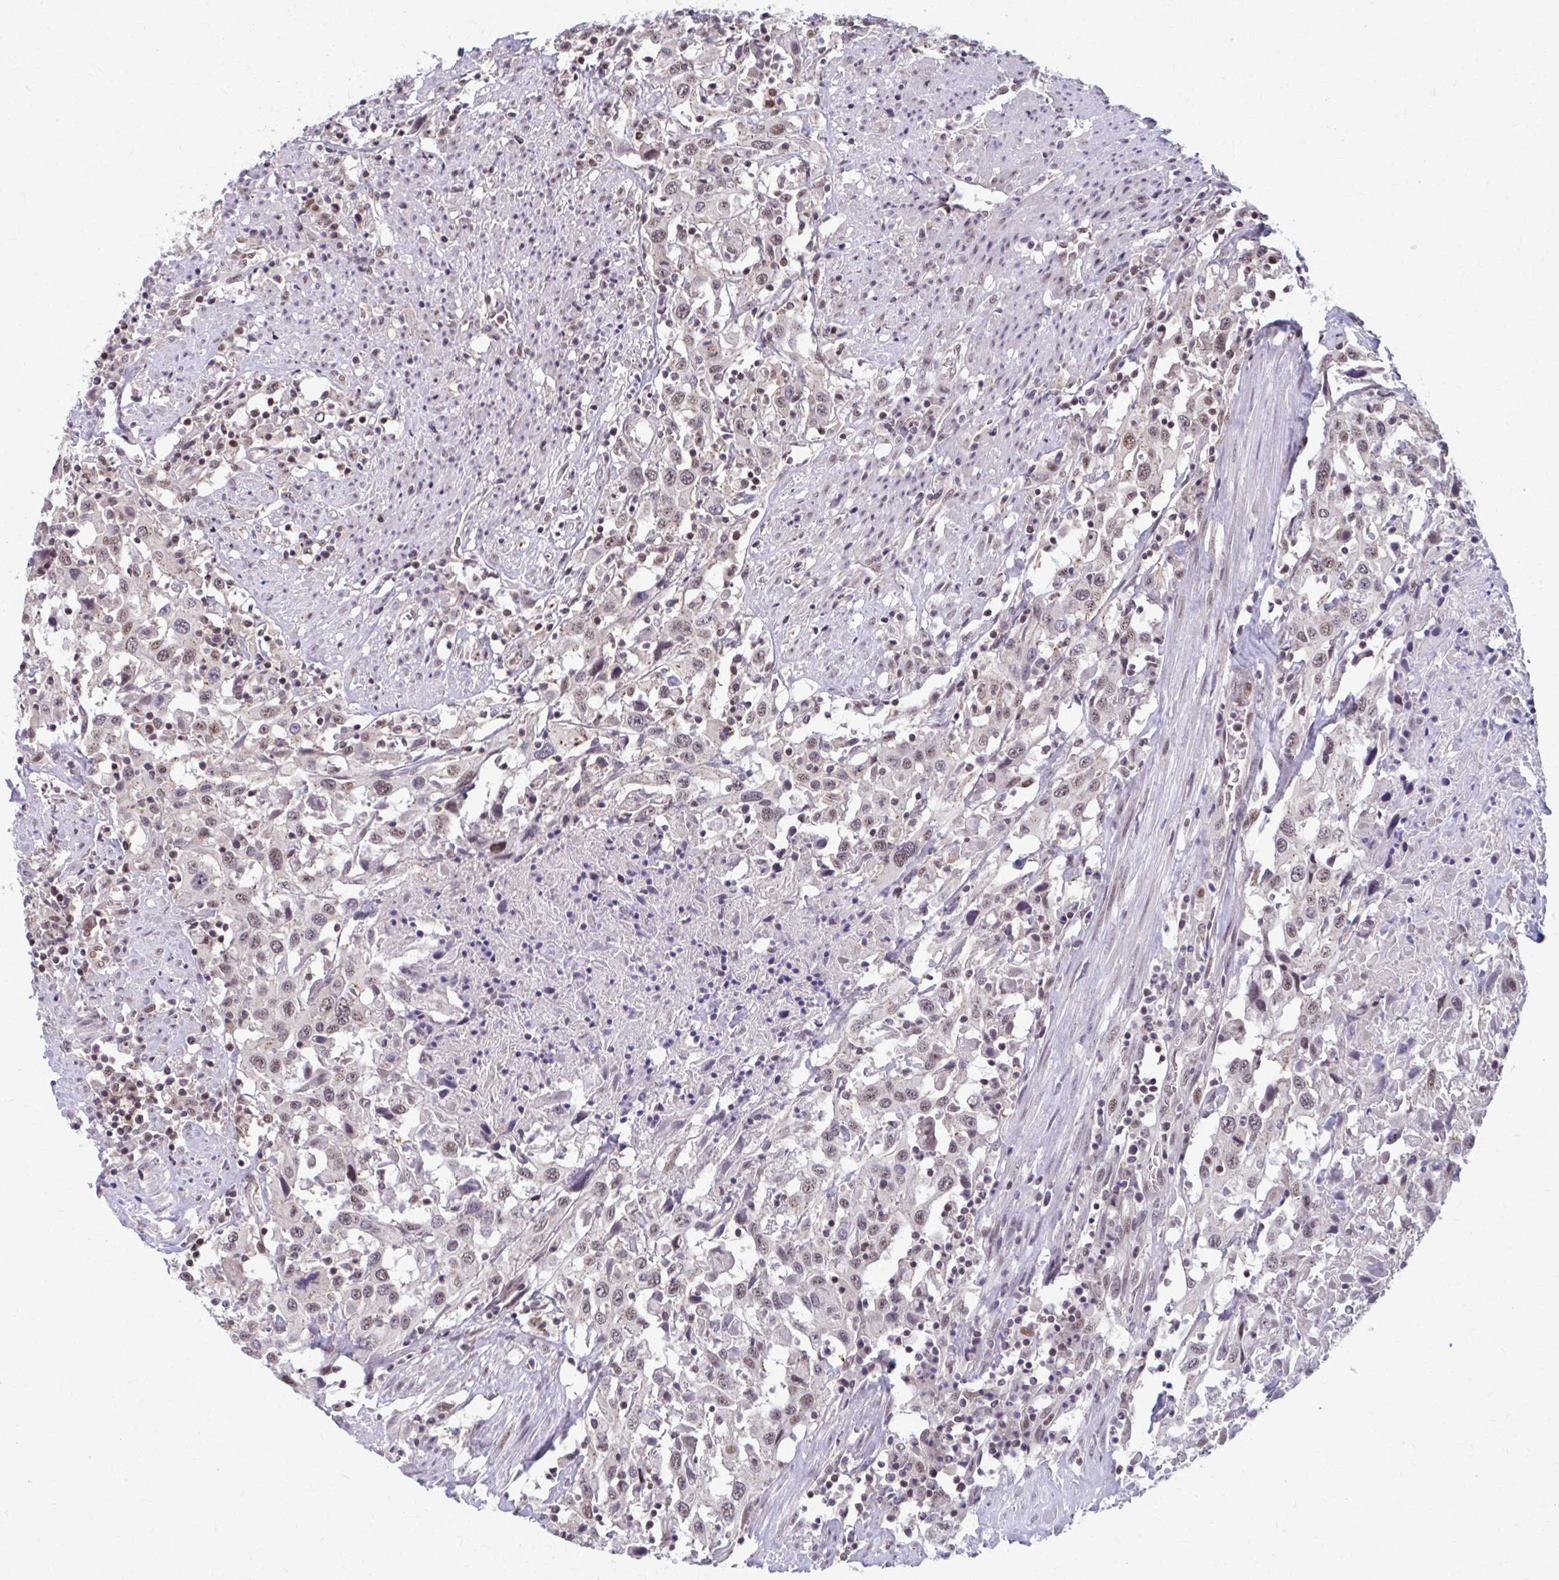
{"staining": {"intensity": "weak", "quantity": ">75%", "location": "nuclear"}, "tissue": "urothelial cancer", "cell_type": "Tumor cells", "image_type": "cancer", "snomed": [{"axis": "morphology", "description": "Urothelial carcinoma, High grade"}, {"axis": "topography", "description": "Urinary bladder"}], "caption": "Immunohistochemical staining of human high-grade urothelial carcinoma displays low levels of weak nuclear protein expression in about >75% of tumor cells.", "gene": "SETBP1", "patient": {"sex": "male", "age": 61}}